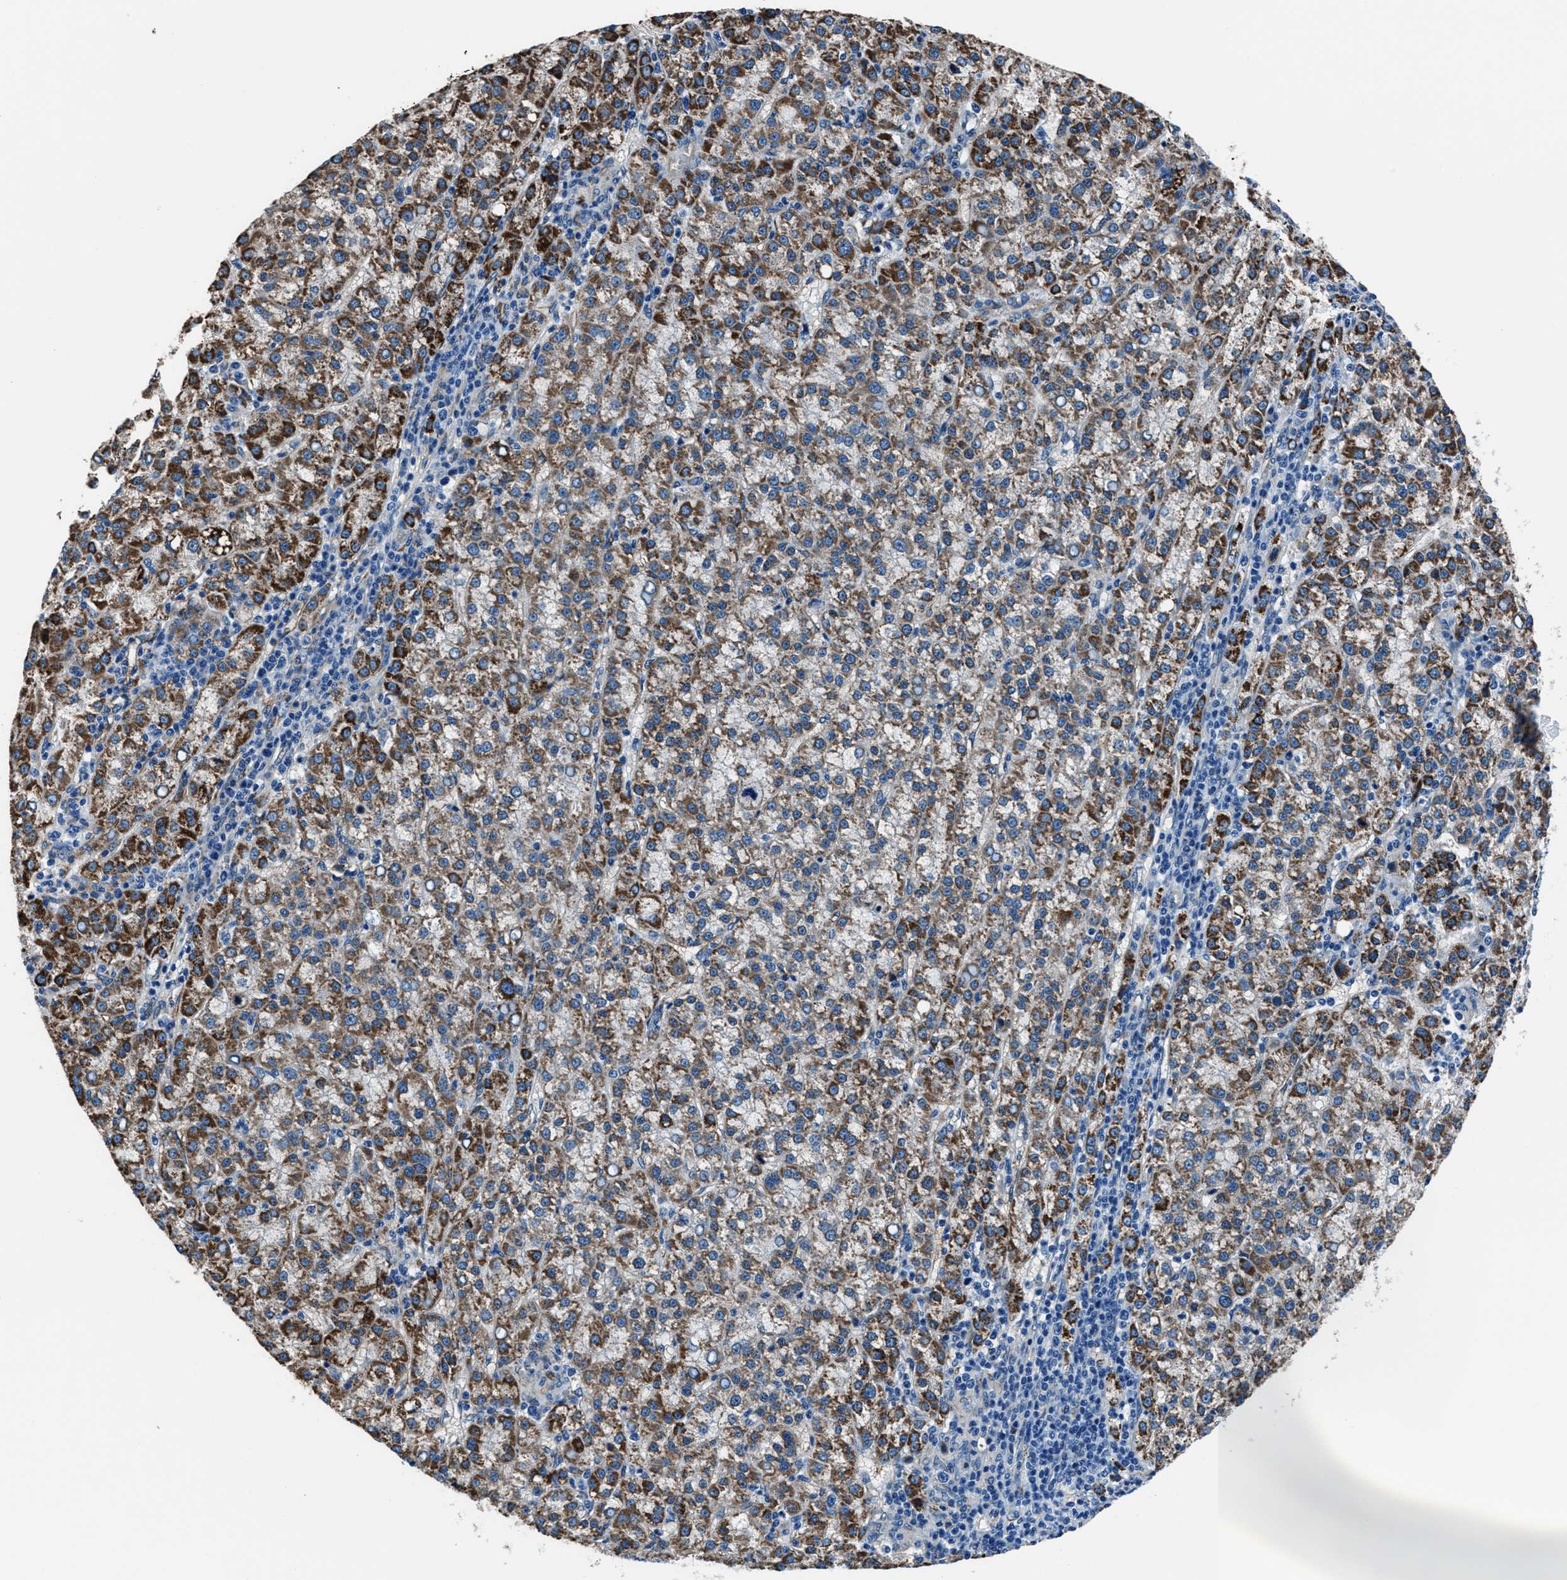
{"staining": {"intensity": "strong", "quantity": "25%-75%", "location": "cytoplasmic/membranous"}, "tissue": "liver cancer", "cell_type": "Tumor cells", "image_type": "cancer", "snomed": [{"axis": "morphology", "description": "Carcinoma, Hepatocellular, NOS"}, {"axis": "topography", "description": "Liver"}], "caption": "Immunohistochemical staining of human liver cancer (hepatocellular carcinoma) reveals high levels of strong cytoplasmic/membranous positivity in approximately 25%-75% of tumor cells.", "gene": "PRTFDC1", "patient": {"sex": "female", "age": 58}}